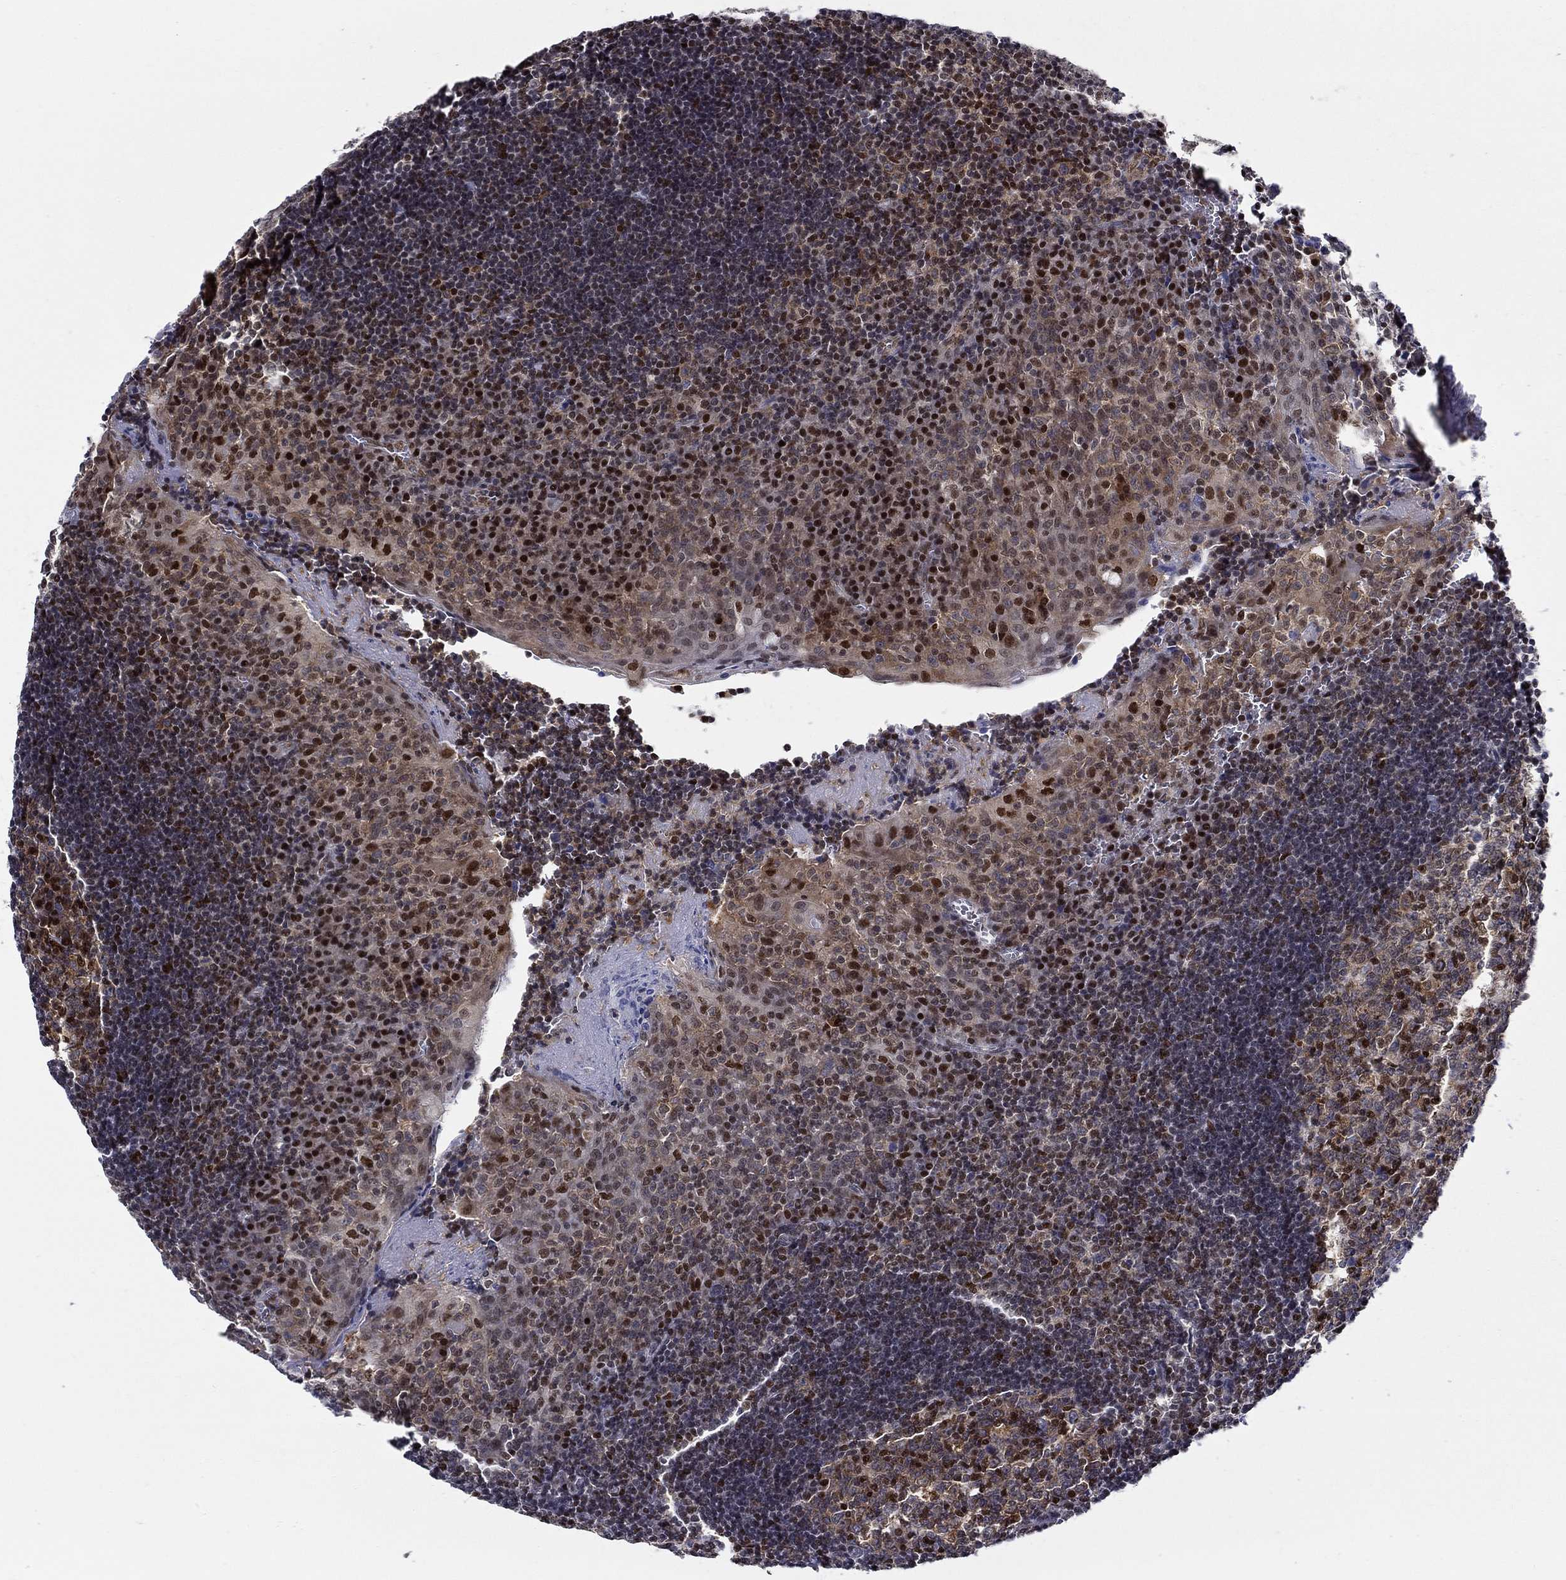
{"staining": {"intensity": "strong", "quantity": "<25%", "location": "nuclear"}, "tissue": "tonsil", "cell_type": "Germinal center cells", "image_type": "normal", "snomed": [{"axis": "morphology", "description": "Normal tissue, NOS"}, {"axis": "topography", "description": "Tonsil"}], "caption": "High-magnification brightfield microscopy of benign tonsil stained with DAB (3,3'-diaminobenzidine) (brown) and counterstained with hematoxylin (blue). germinal center cells exhibit strong nuclear expression is seen in about<25% of cells. Using DAB (3,3'-diaminobenzidine) (brown) and hematoxylin (blue) stains, captured at high magnification using brightfield microscopy.", "gene": "ZNF594", "patient": {"sex": "female", "age": 12}}